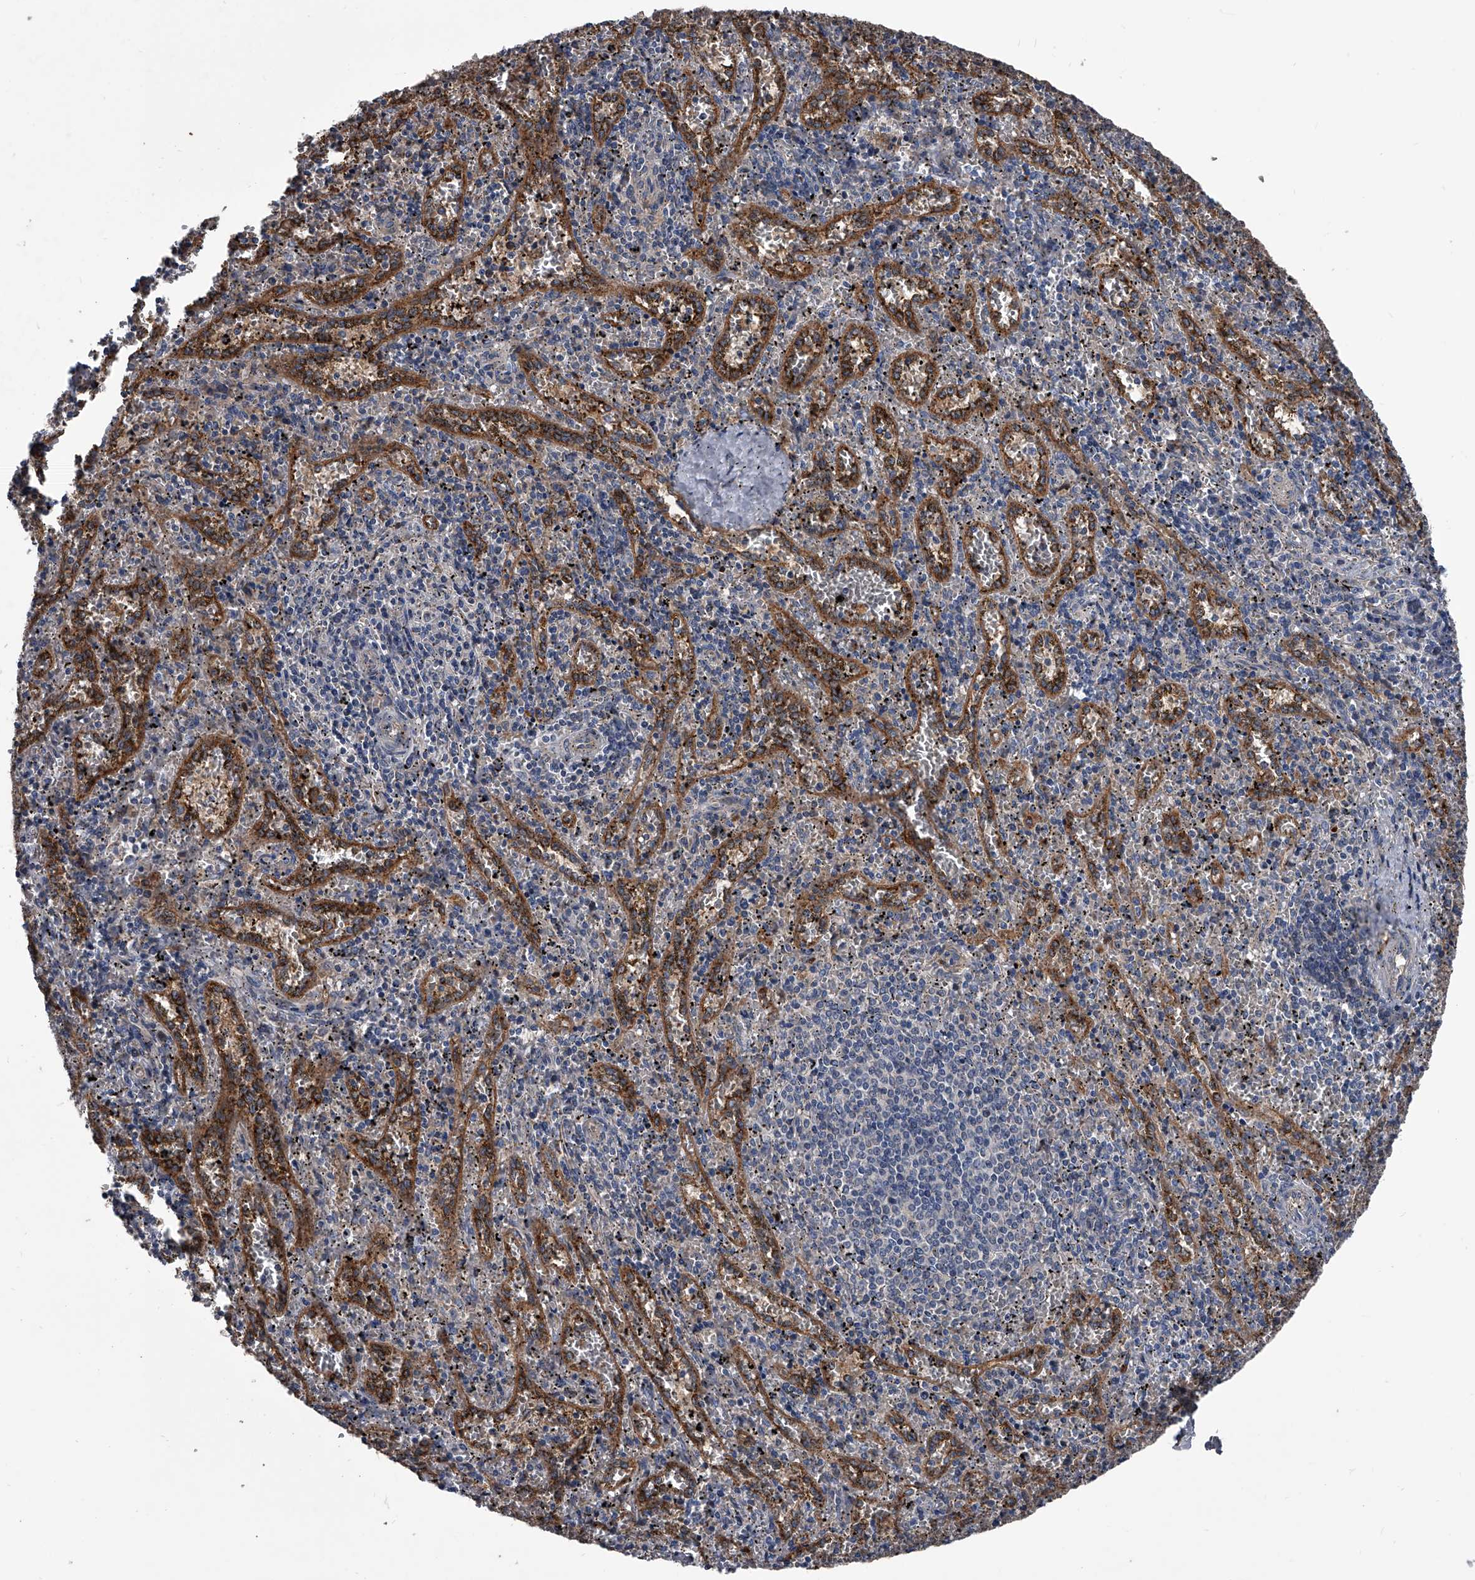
{"staining": {"intensity": "negative", "quantity": "none", "location": "none"}, "tissue": "spleen", "cell_type": "Cells in red pulp", "image_type": "normal", "snomed": [{"axis": "morphology", "description": "Normal tissue, NOS"}, {"axis": "topography", "description": "Spleen"}], "caption": "Cells in red pulp are negative for protein expression in normal human spleen. The staining is performed using DAB brown chromogen with nuclei counter-stained in using hematoxylin.", "gene": "KIF13A", "patient": {"sex": "male", "age": 11}}